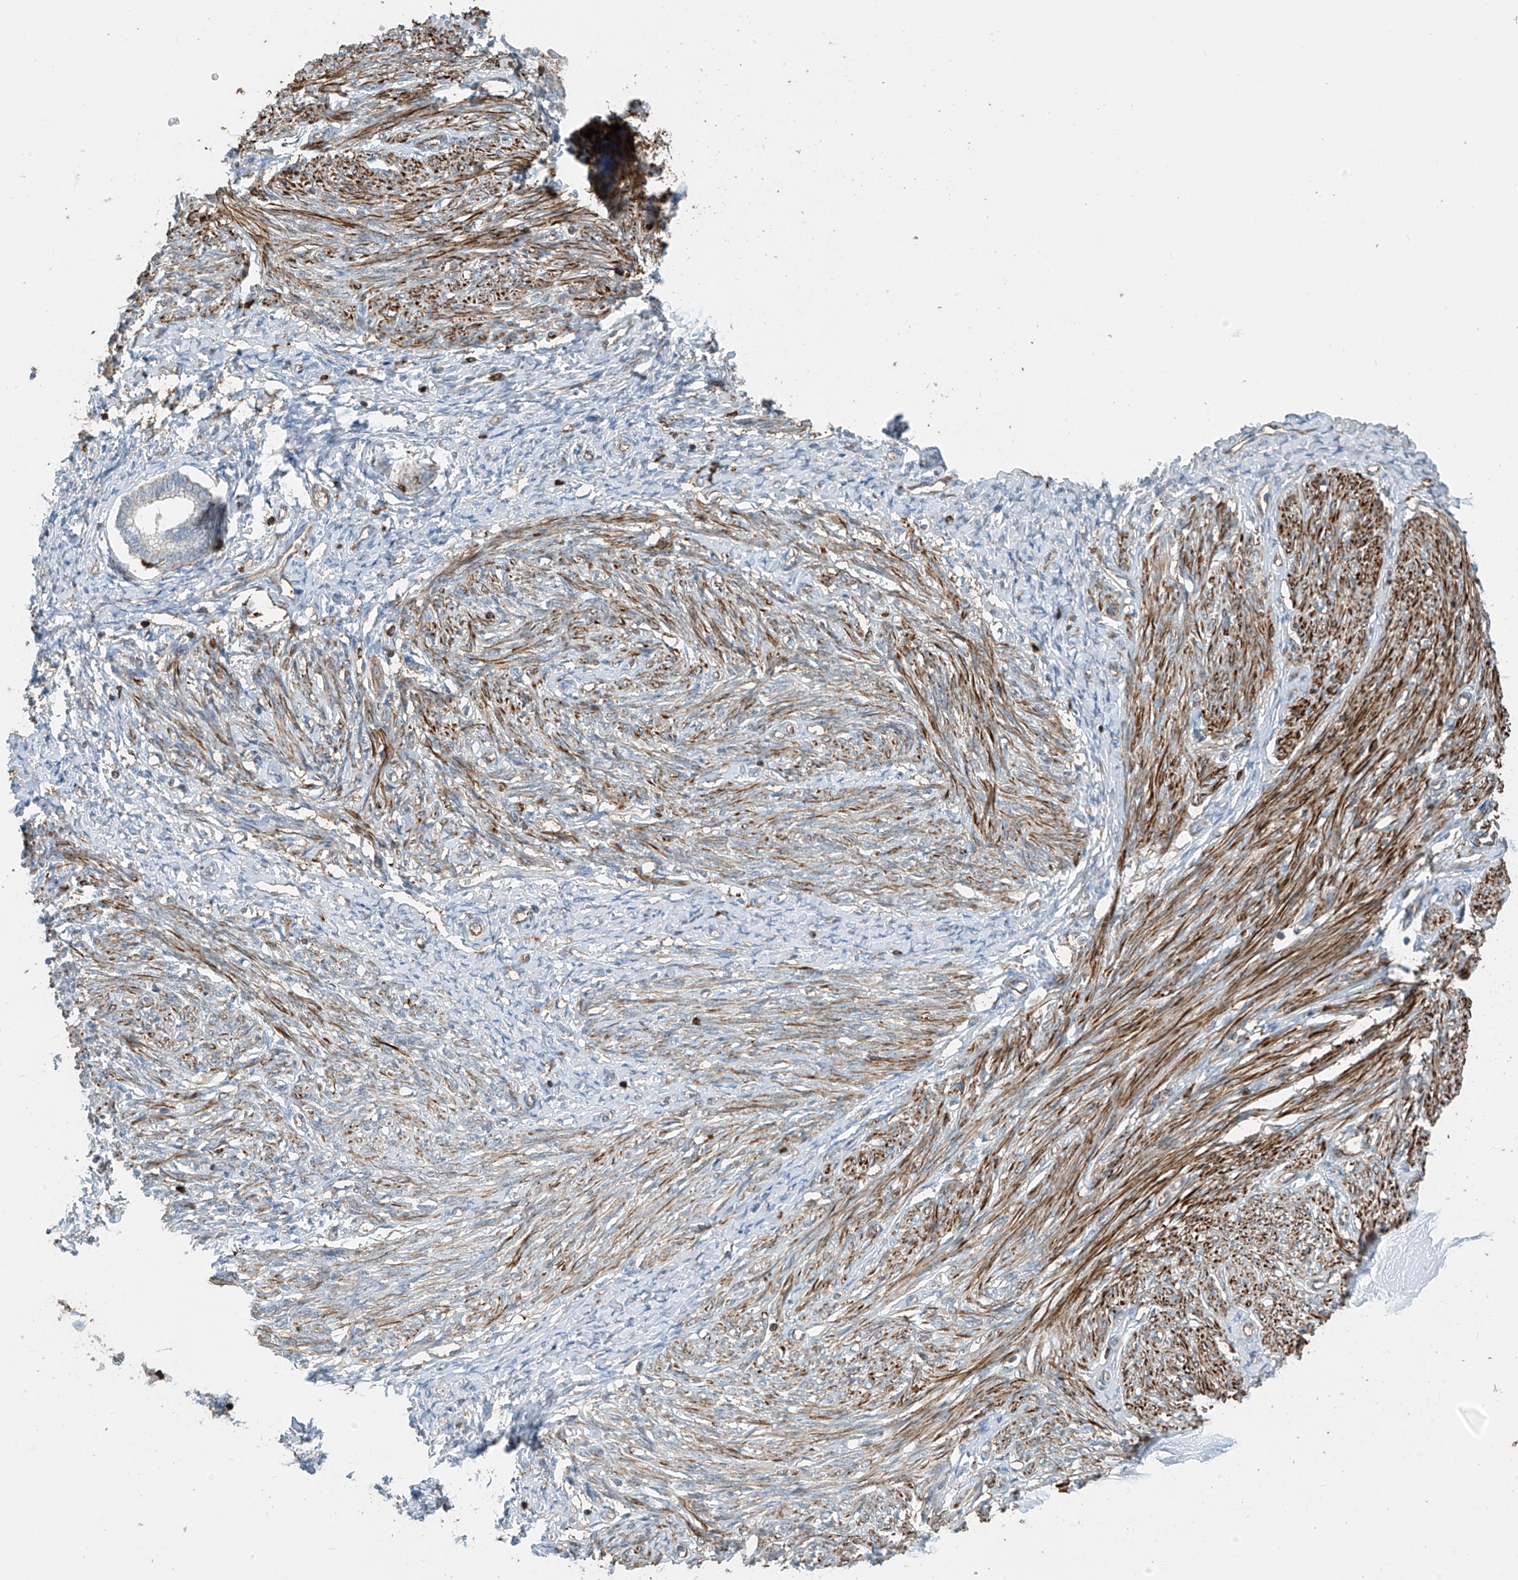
{"staining": {"intensity": "weak", "quantity": "<25%", "location": "cytoplasmic/membranous"}, "tissue": "endometrium", "cell_type": "Cells in endometrial stroma", "image_type": "normal", "snomed": [{"axis": "morphology", "description": "Normal tissue, NOS"}, {"axis": "topography", "description": "Endometrium"}], "caption": "An image of endometrium stained for a protein reveals no brown staining in cells in endometrial stroma.", "gene": "SH3BGRL3", "patient": {"sex": "female", "age": 72}}